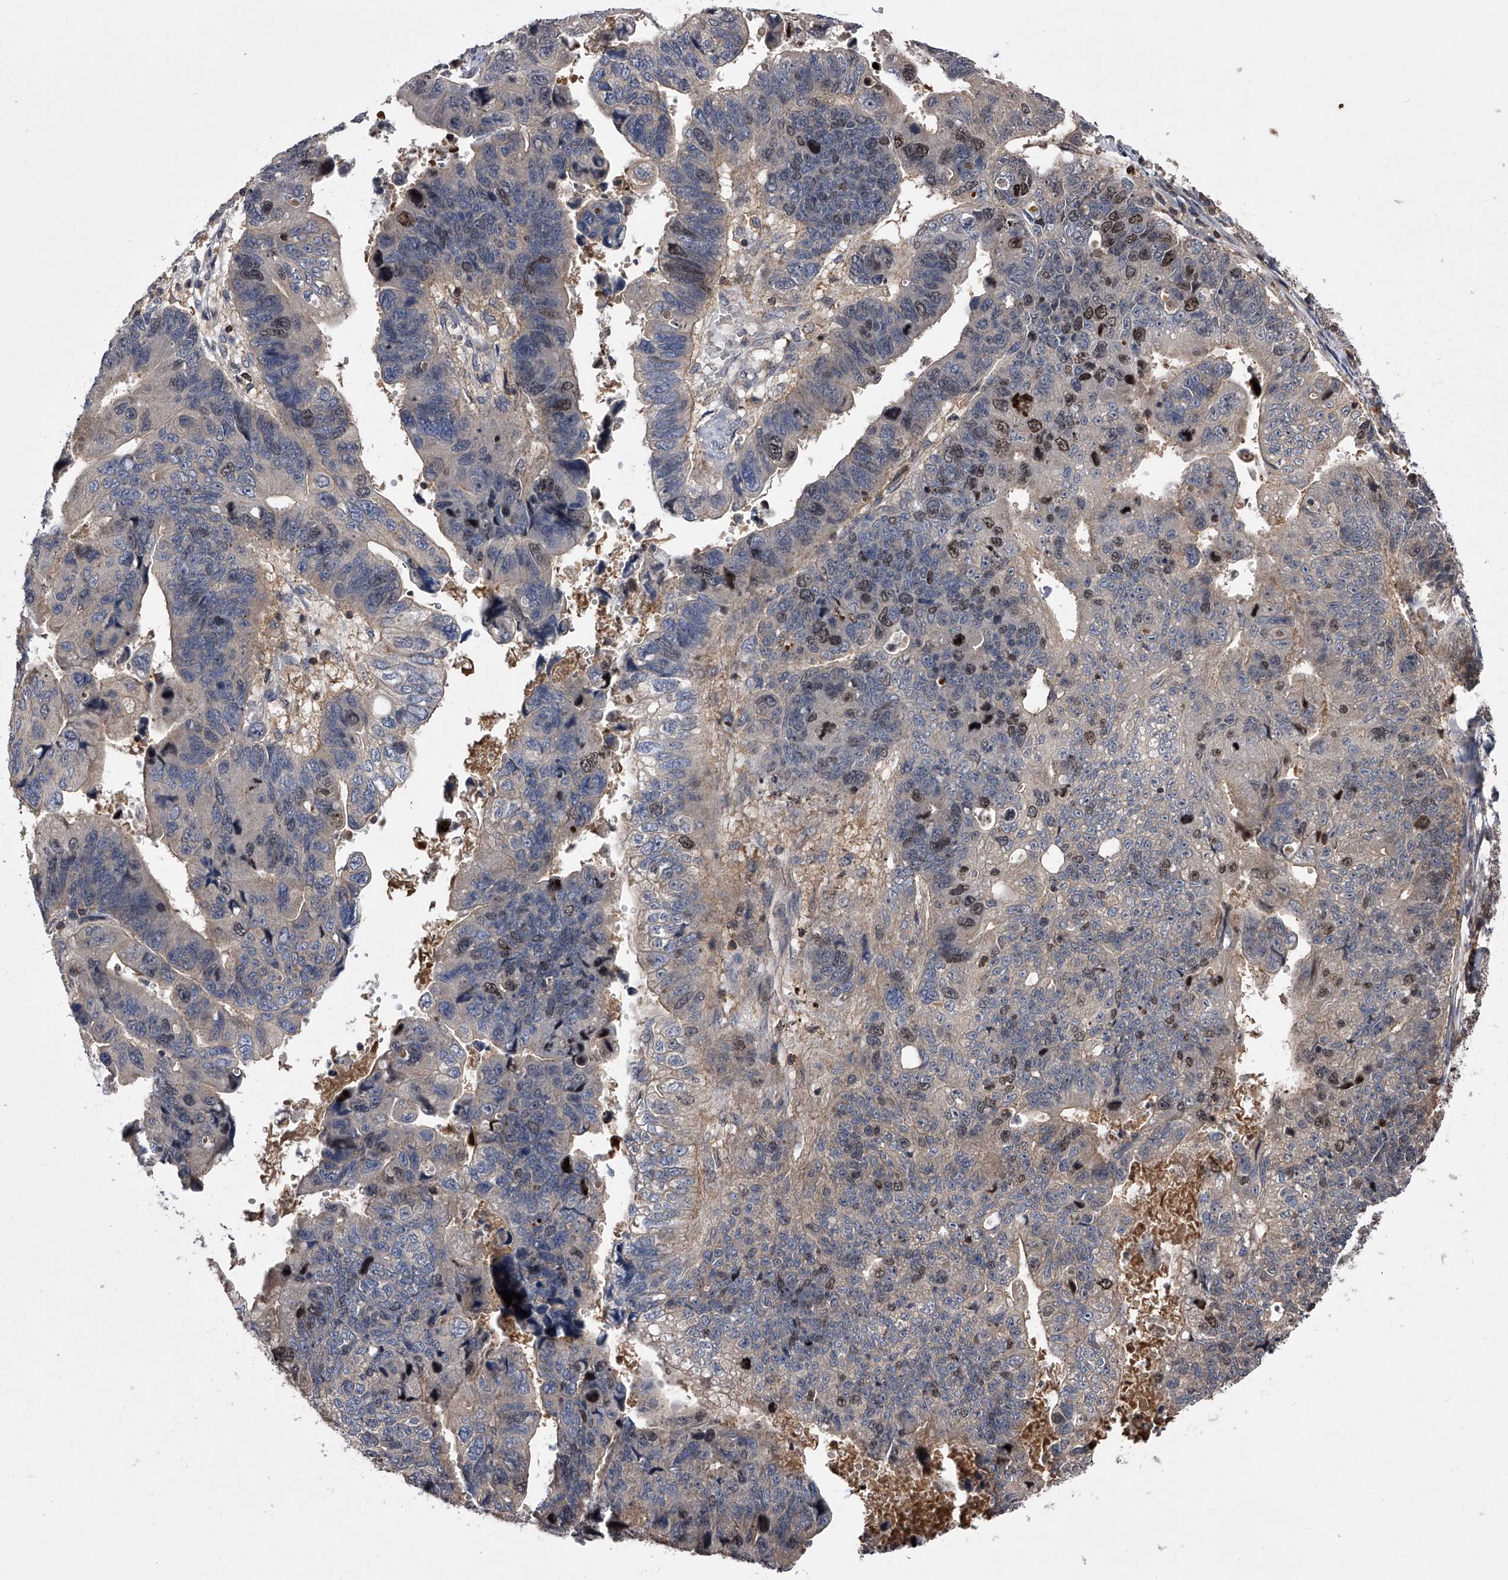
{"staining": {"intensity": "moderate", "quantity": "<25%", "location": "cytoplasmic/membranous,nuclear"}, "tissue": "stomach cancer", "cell_type": "Tumor cells", "image_type": "cancer", "snomed": [{"axis": "morphology", "description": "Adenocarcinoma, NOS"}, {"axis": "topography", "description": "Stomach"}], "caption": "Protein staining of adenocarcinoma (stomach) tissue displays moderate cytoplasmic/membranous and nuclear positivity in about <25% of tumor cells. The staining is performed using DAB brown chromogen to label protein expression. The nuclei are counter-stained blue using hematoxylin.", "gene": "PAN3", "patient": {"sex": "male", "age": 59}}